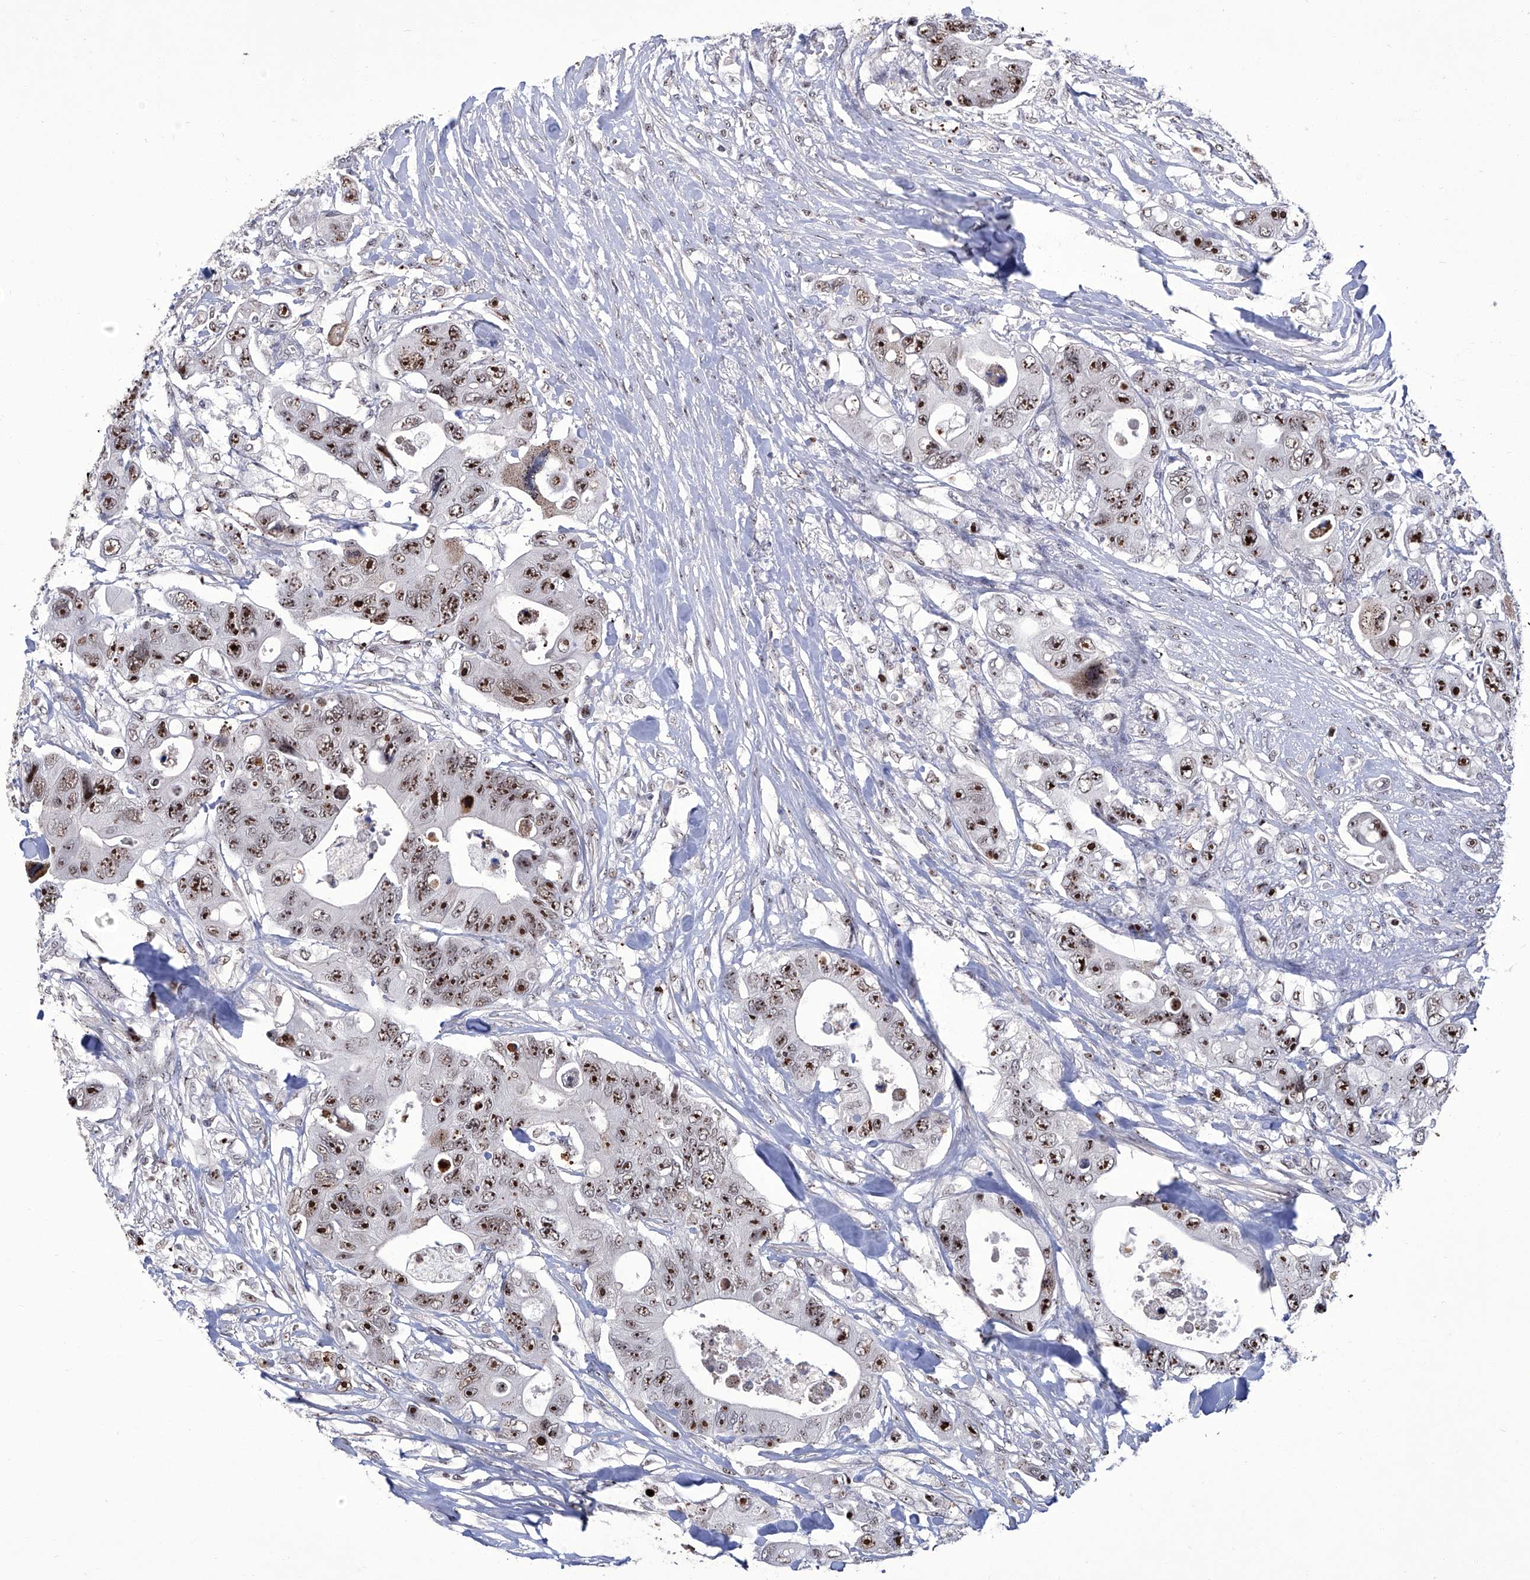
{"staining": {"intensity": "moderate", "quantity": ">75%", "location": "nuclear"}, "tissue": "colorectal cancer", "cell_type": "Tumor cells", "image_type": "cancer", "snomed": [{"axis": "morphology", "description": "Adenocarcinoma, NOS"}, {"axis": "topography", "description": "Colon"}], "caption": "Colorectal cancer tissue exhibits moderate nuclear expression in approximately >75% of tumor cells", "gene": "CMTR1", "patient": {"sex": "female", "age": 46}}